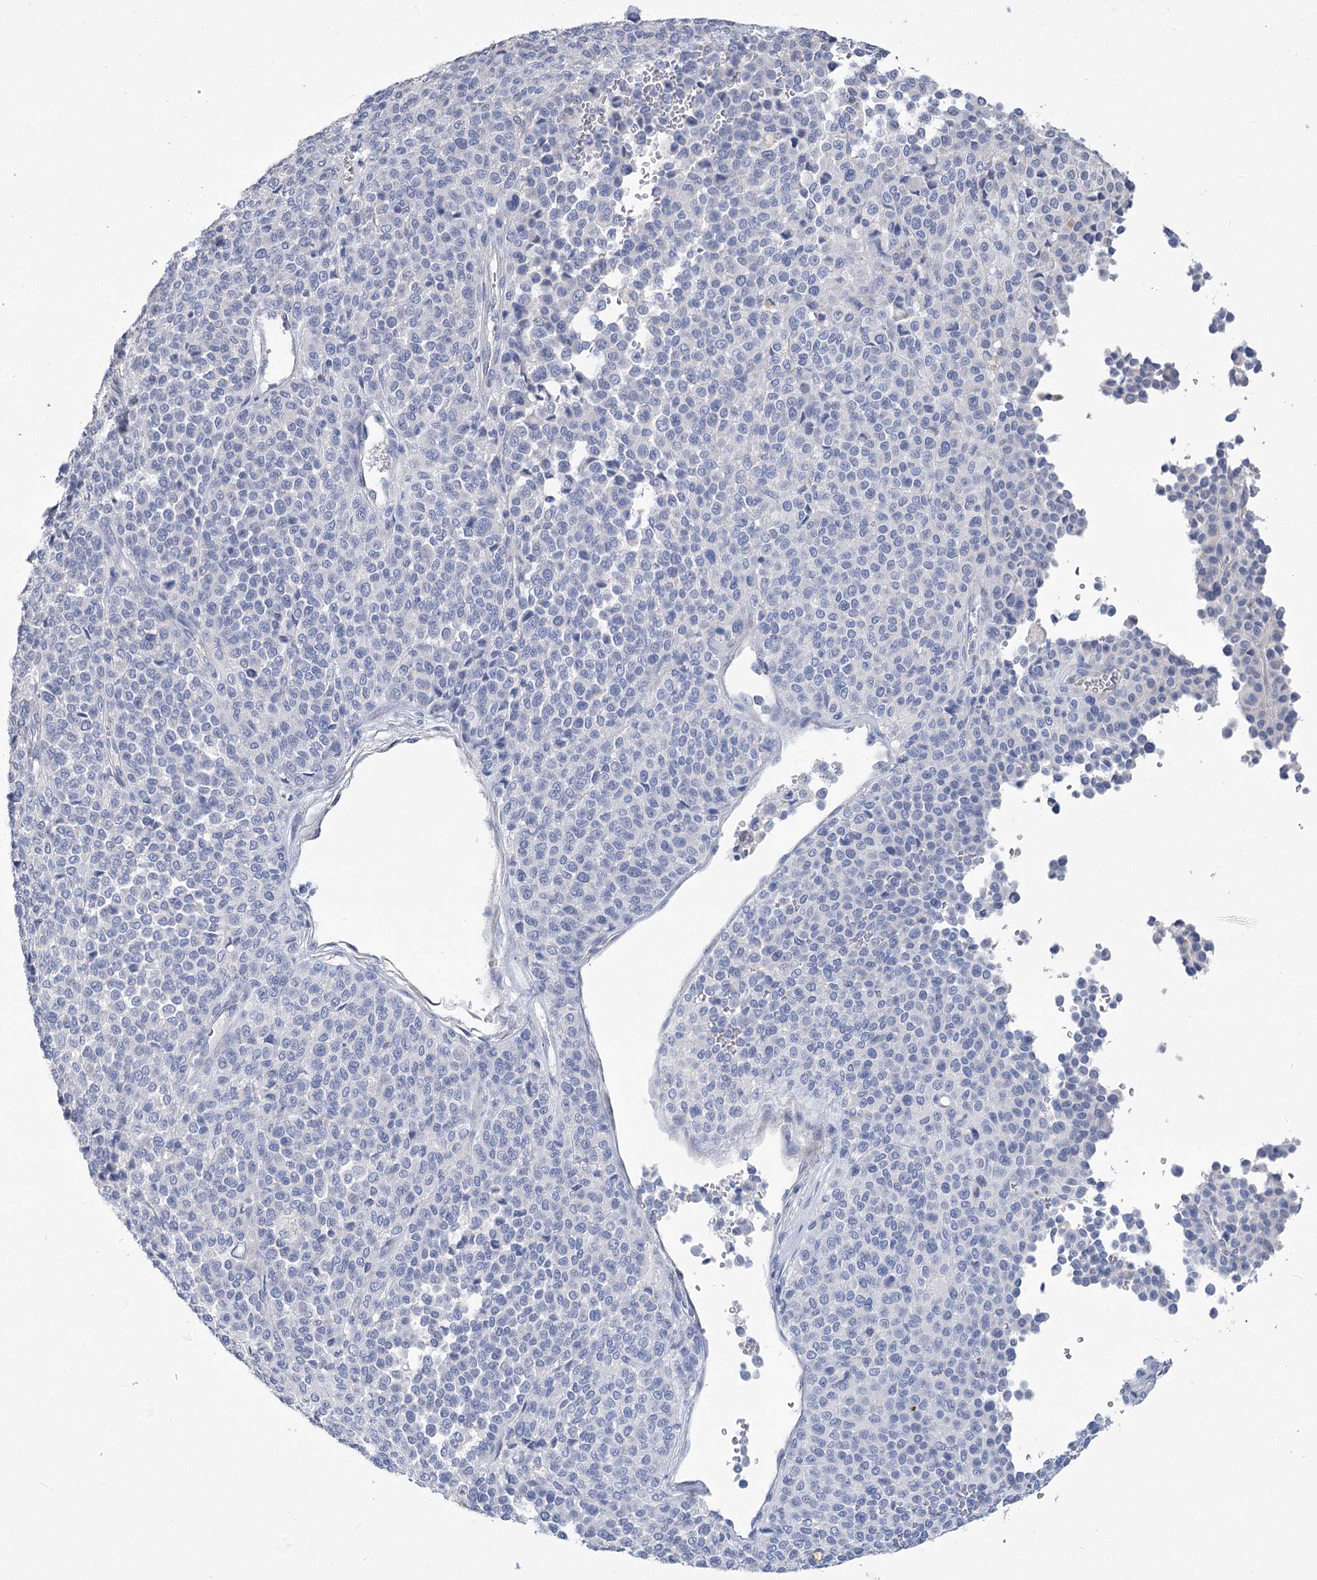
{"staining": {"intensity": "negative", "quantity": "none", "location": "none"}, "tissue": "melanoma", "cell_type": "Tumor cells", "image_type": "cancer", "snomed": [{"axis": "morphology", "description": "Malignant melanoma, Metastatic site"}, {"axis": "topography", "description": "Pancreas"}], "caption": "Tumor cells are negative for brown protein staining in melanoma.", "gene": "SLC9A3", "patient": {"sex": "female", "age": 30}}